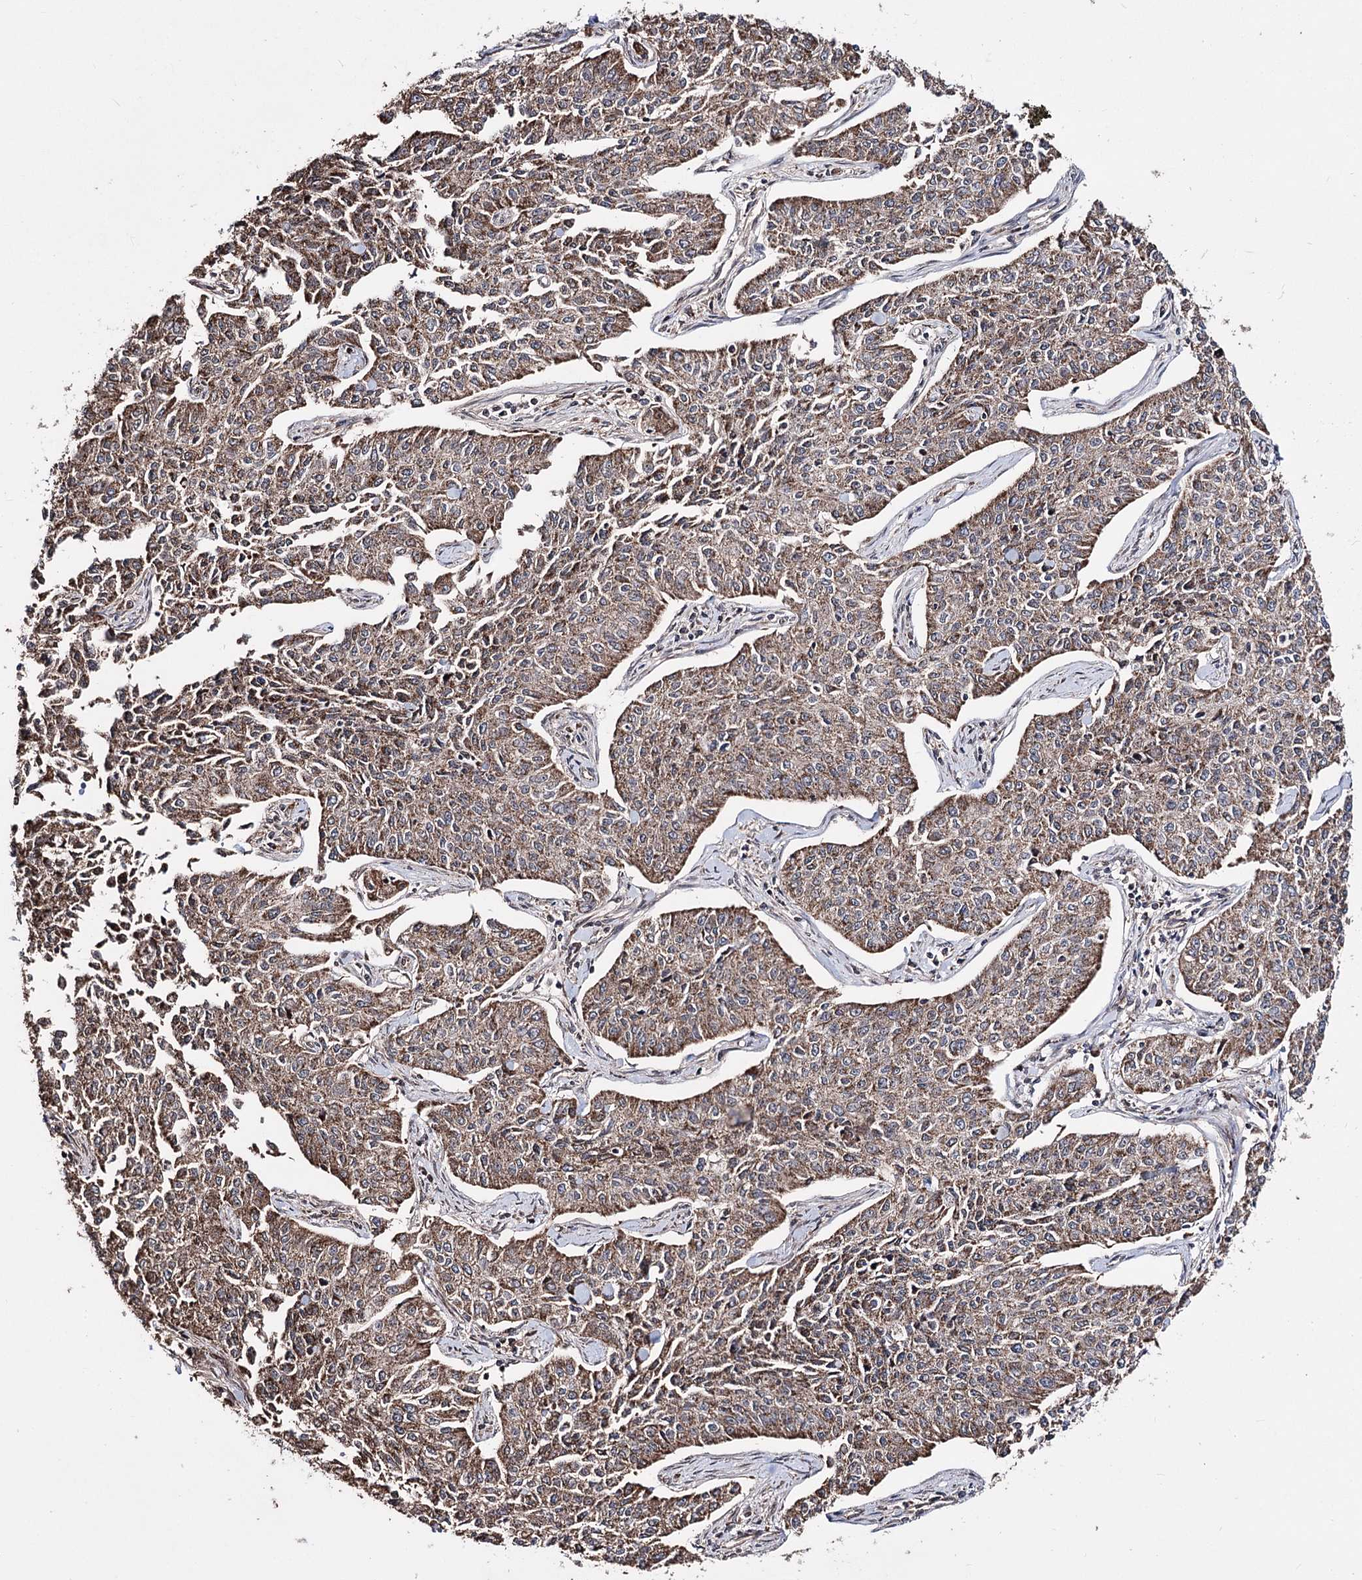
{"staining": {"intensity": "moderate", "quantity": ">75%", "location": "cytoplasmic/membranous"}, "tissue": "cervical cancer", "cell_type": "Tumor cells", "image_type": "cancer", "snomed": [{"axis": "morphology", "description": "Squamous cell carcinoma, NOS"}, {"axis": "topography", "description": "Cervix"}], "caption": "Immunohistochemistry of human cervical cancer shows medium levels of moderate cytoplasmic/membranous staining in approximately >75% of tumor cells.", "gene": "CREB3L4", "patient": {"sex": "female", "age": 35}}